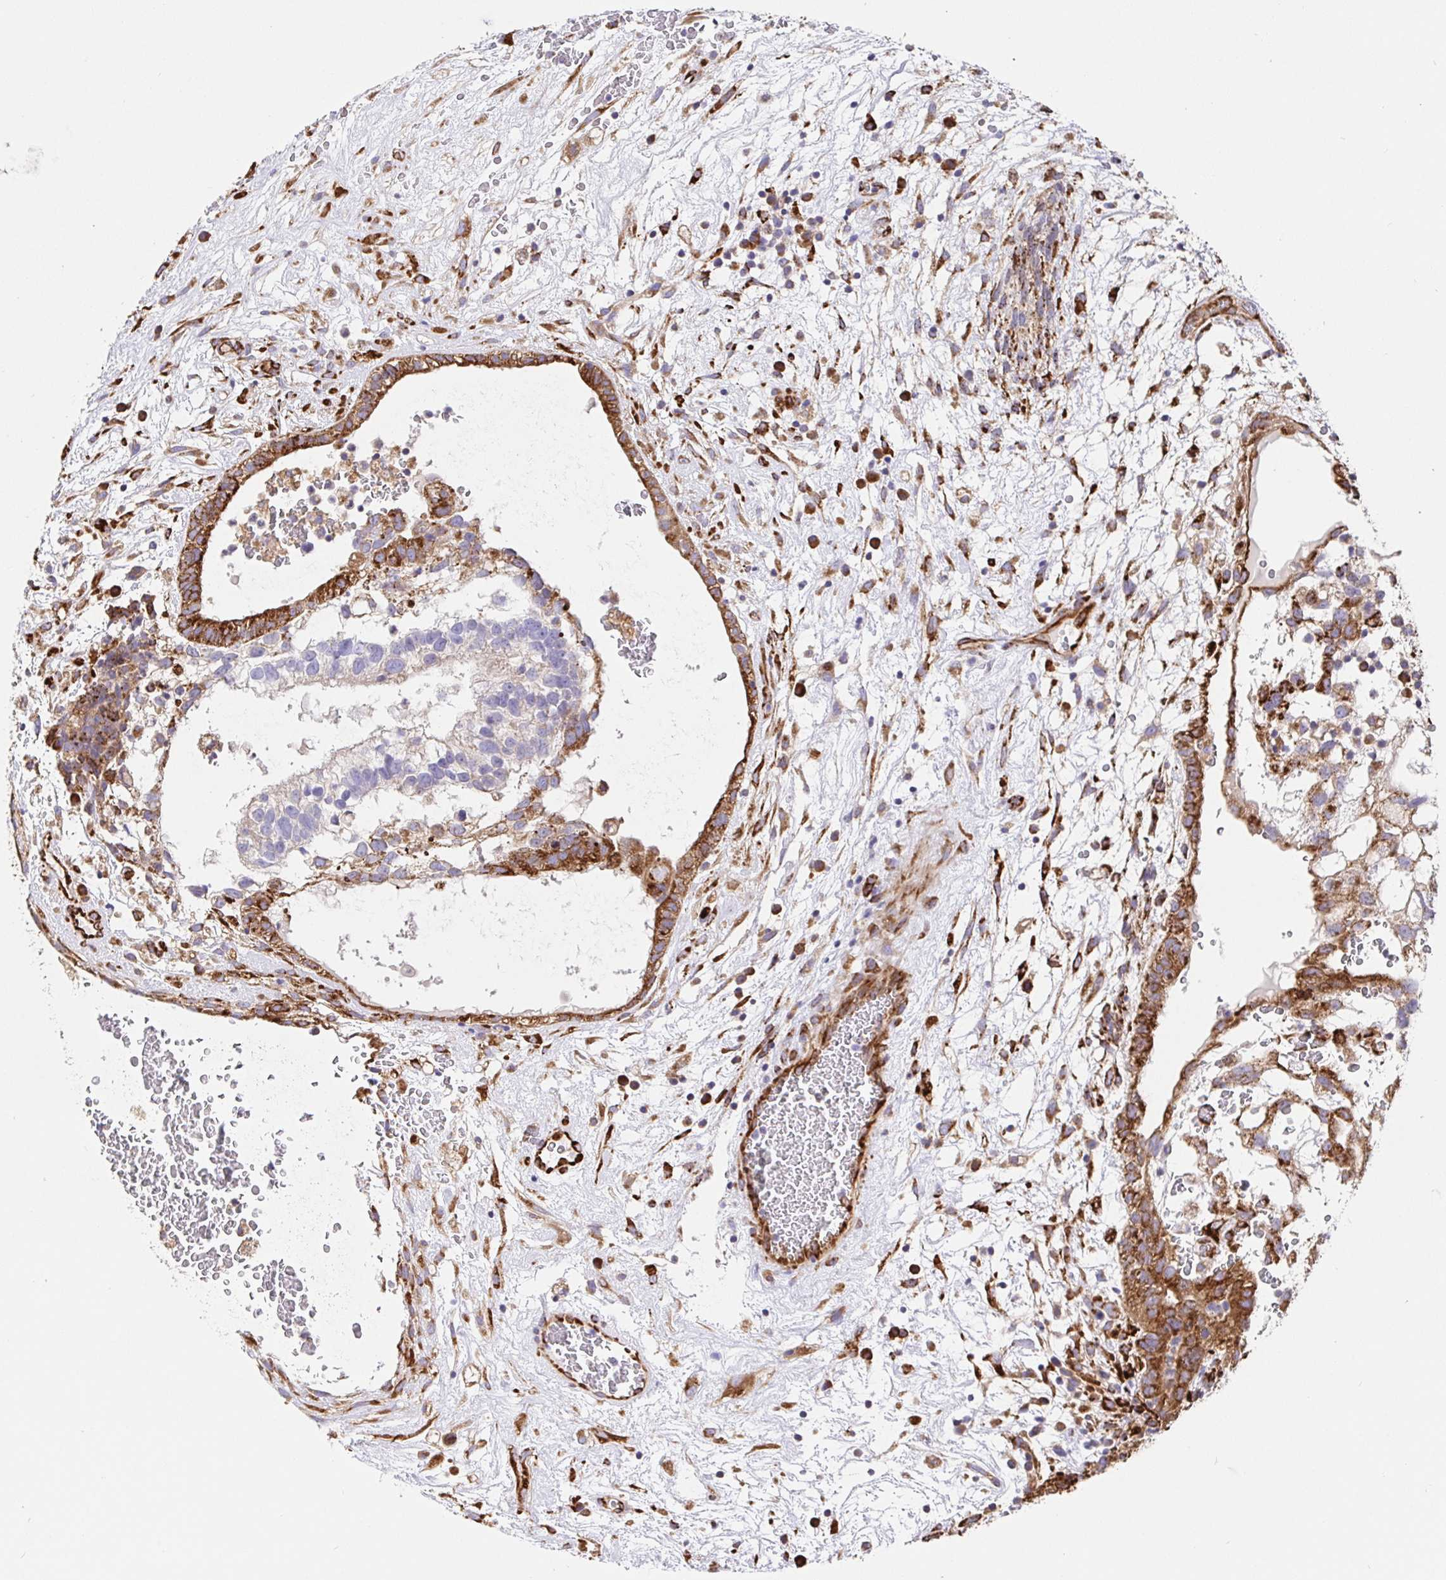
{"staining": {"intensity": "strong", "quantity": "25%-75%", "location": "cytoplasmic/membranous"}, "tissue": "testis cancer", "cell_type": "Tumor cells", "image_type": "cancer", "snomed": [{"axis": "morphology", "description": "Normal tissue, NOS"}, {"axis": "morphology", "description": "Carcinoma, Embryonal, NOS"}, {"axis": "topography", "description": "Testis"}], "caption": "A photomicrograph showing strong cytoplasmic/membranous expression in about 25%-75% of tumor cells in embryonal carcinoma (testis), as visualized by brown immunohistochemical staining.", "gene": "MAOA", "patient": {"sex": "male", "age": 32}}